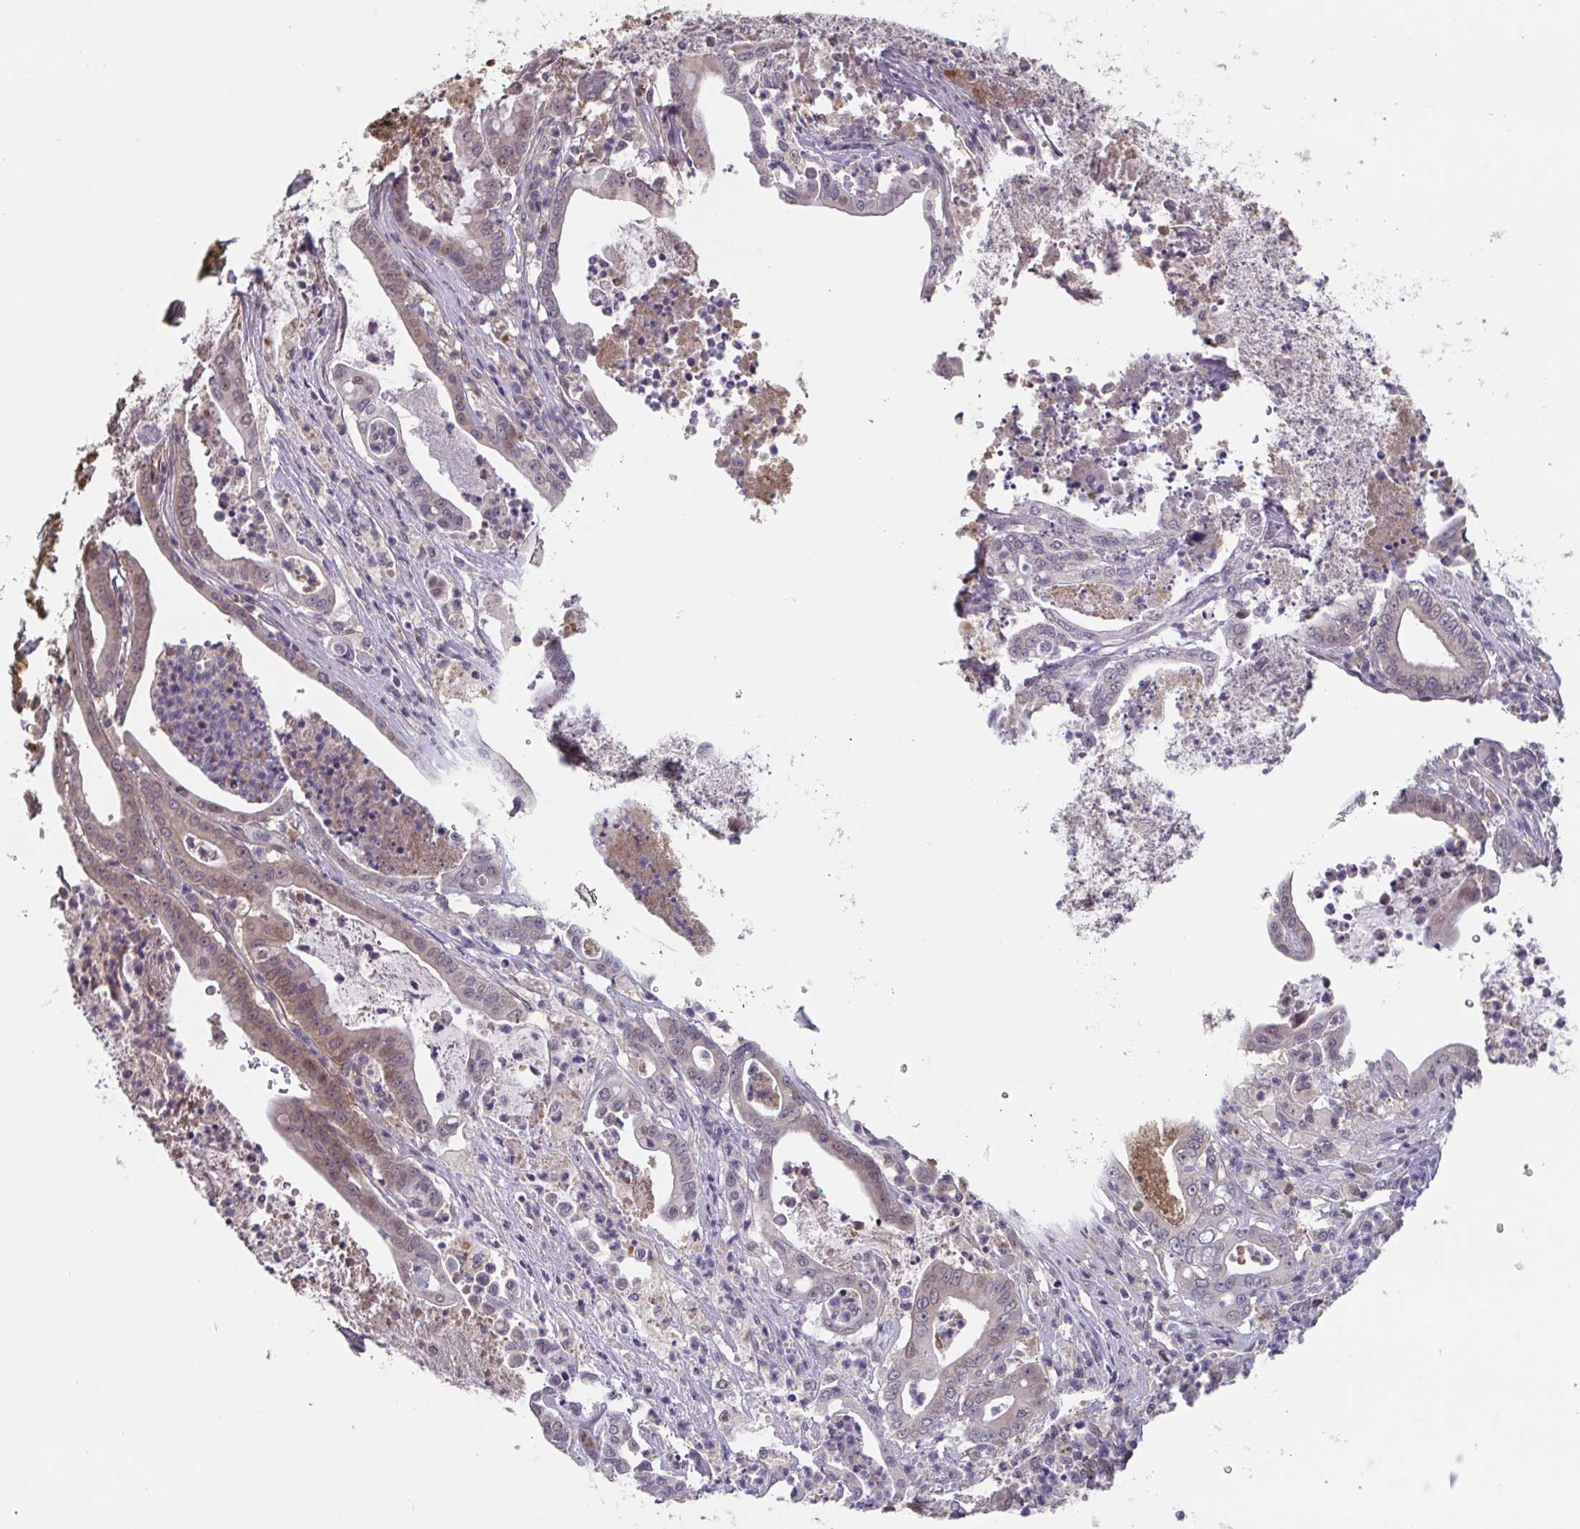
{"staining": {"intensity": "moderate", "quantity": "25%-75%", "location": "cytoplasmic/membranous,nuclear"}, "tissue": "pancreatic cancer", "cell_type": "Tumor cells", "image_type": "cancer", "snomed": [{"axis": "morphology", "description": "Adenocarcinoma, NOS"}, {"axis": "topography", "description": "Pancreas"}], "caption": "A micrograph of pancreatic adenocarcinoma stained for a protein displays moderate cytoplasmic/membranous and nuclear brown staining in tumor cells.", "gene": "RIOK1", "patient": {"sex": "male", "age": 71}}